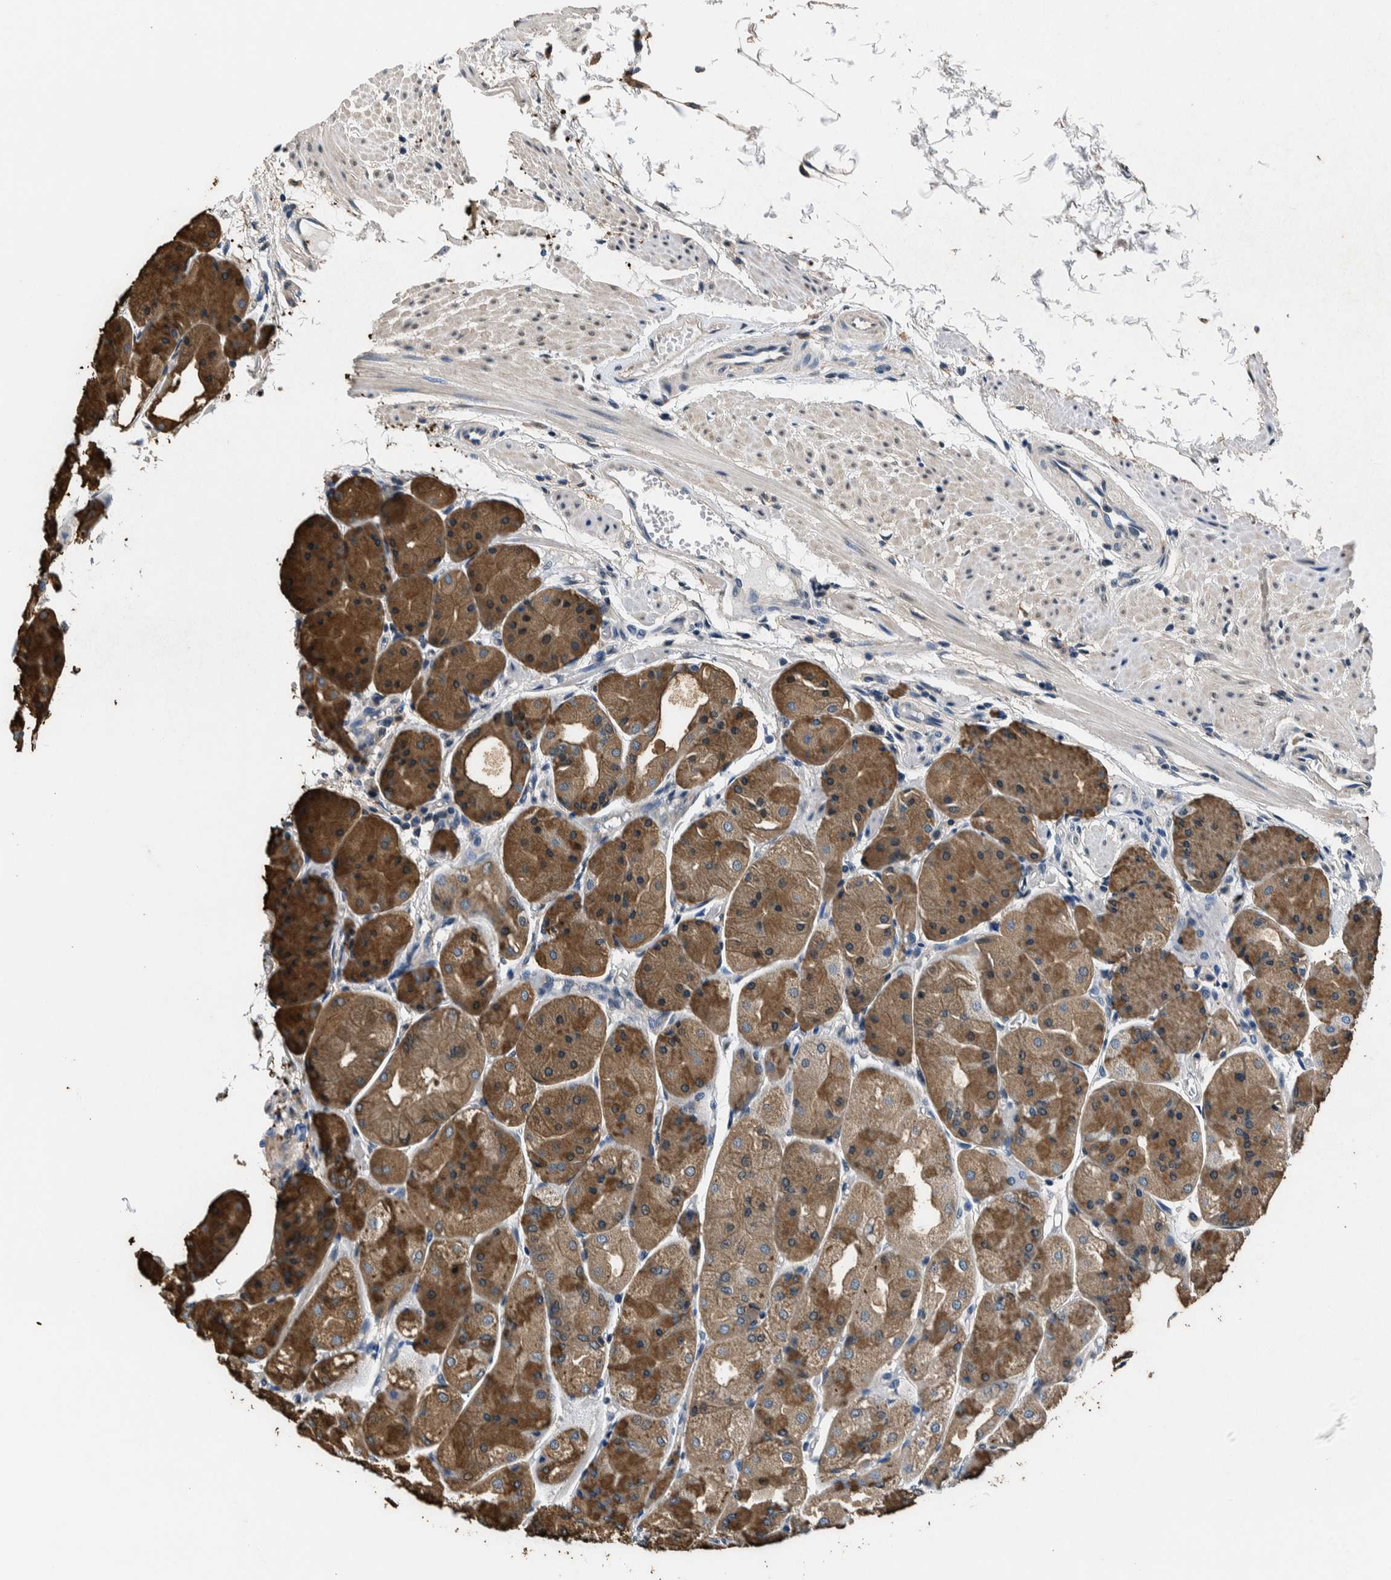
{"staining": {"intensity": "moderate", "quantity": ">75%", "location": "cytoplasmic/membranous"}, "tissue": "stomach", "cell_type": "Glandular cells", "image_type": "normal", "snomed": [{"axis": "morphology", "description": "Normal tissue, NOS"}, {"axis": "topography", "description": "Stomach, upper"}], "caption": "Protein analysis of normal stomach demonstrates moderate cytoplasmic/membranous staining in about >75% of glandular cells.", "gene": "NIBAN2", "patient": {"sex": "male", "age": 72}}